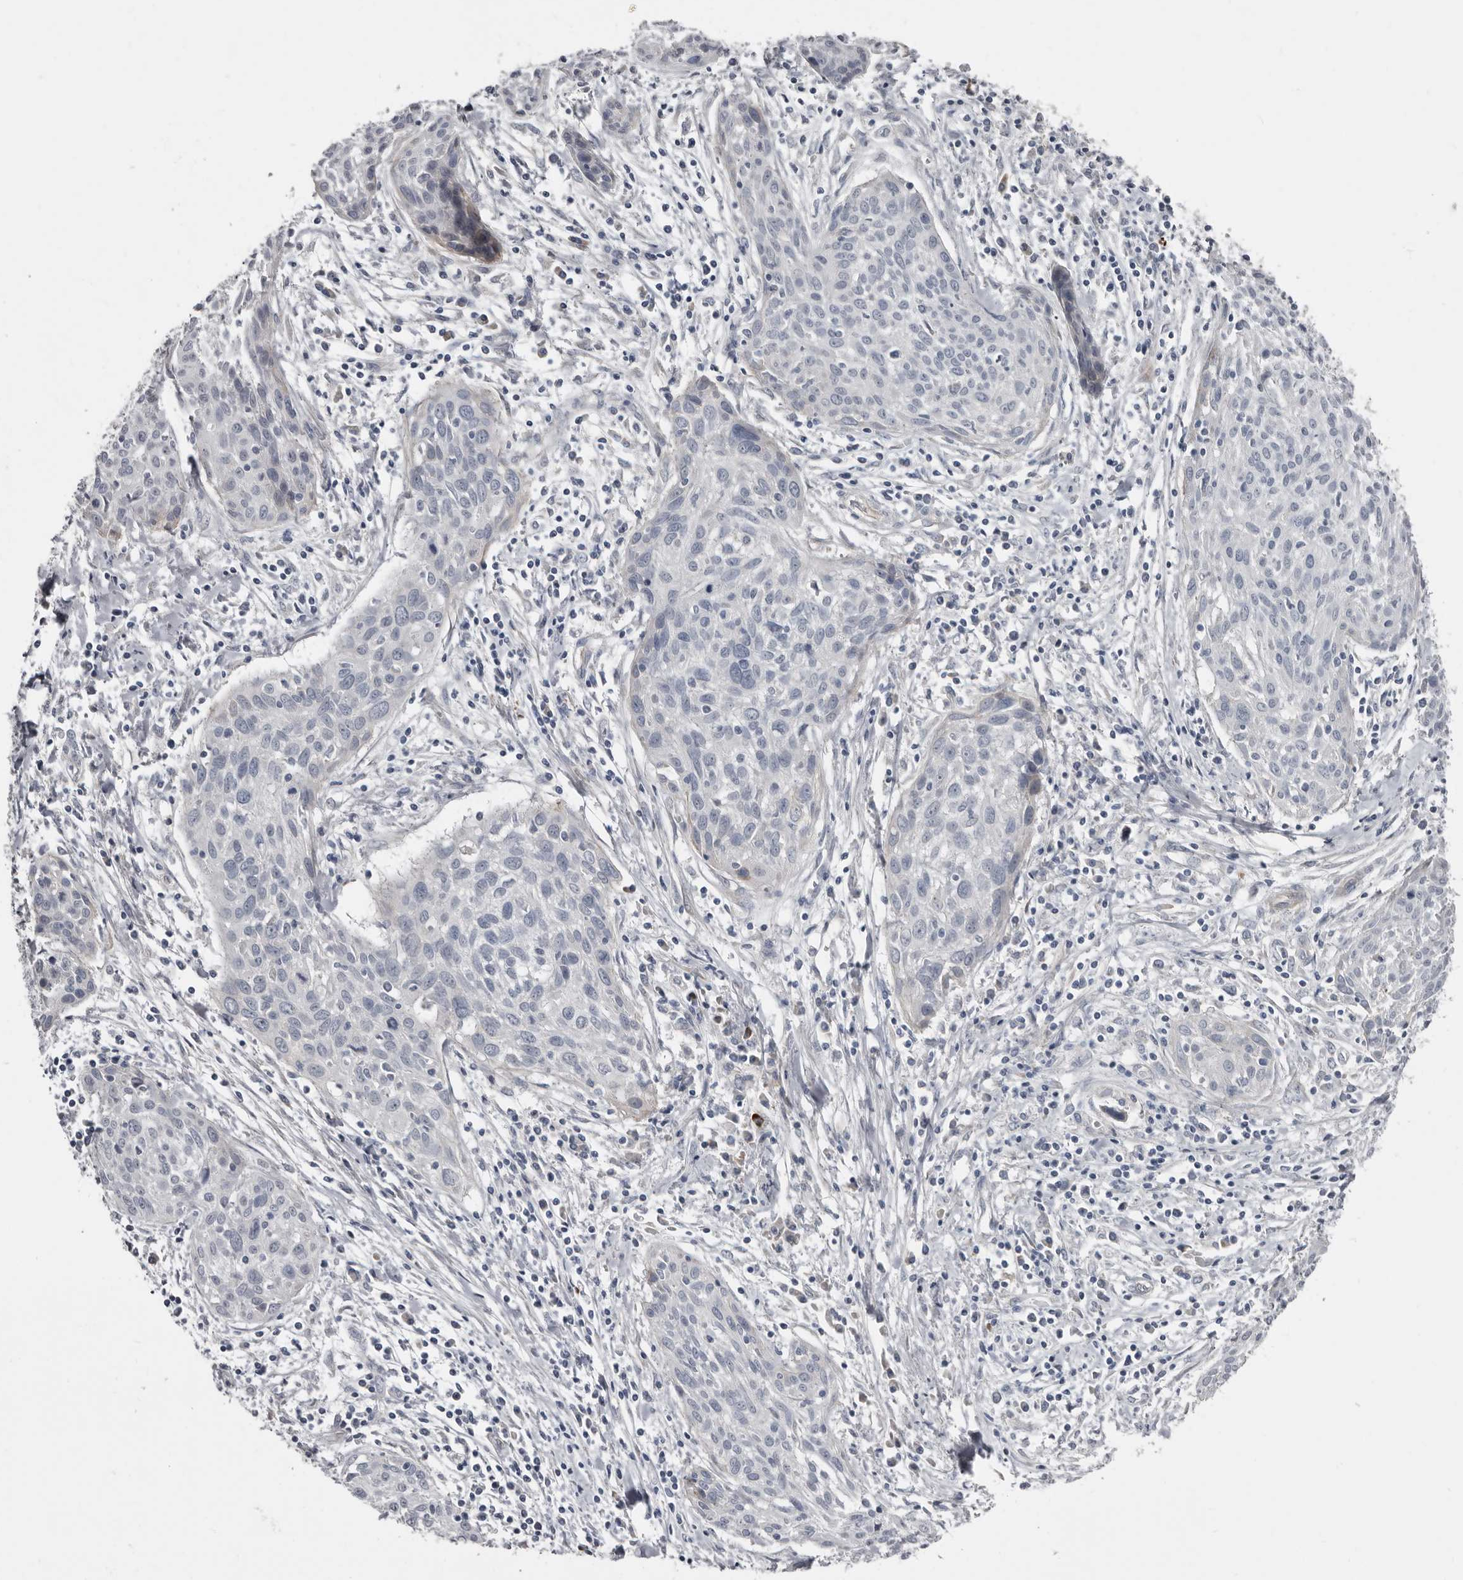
{"staining": {"intensity": "negative", "quantity": "none", "location": "none"}, "tissue": "cervical cancer", "cell_type": "Tumor cells", "image_type": "cancer", "snomed": [{"axis": "morphology", "description": "Squamous cell carcinoma, NOS"}, {"axis": "topography", "description": "Cervix"}], "caption": "High magnification brightfield microscopy of cervical squamous cell carcinoma stained with DAB (brown) and counterstained with hematoxylin (blue): tumor cells show no significant positivity.", "gene": "ZNF114", "patient": {"sex": "female", "age": 51}}